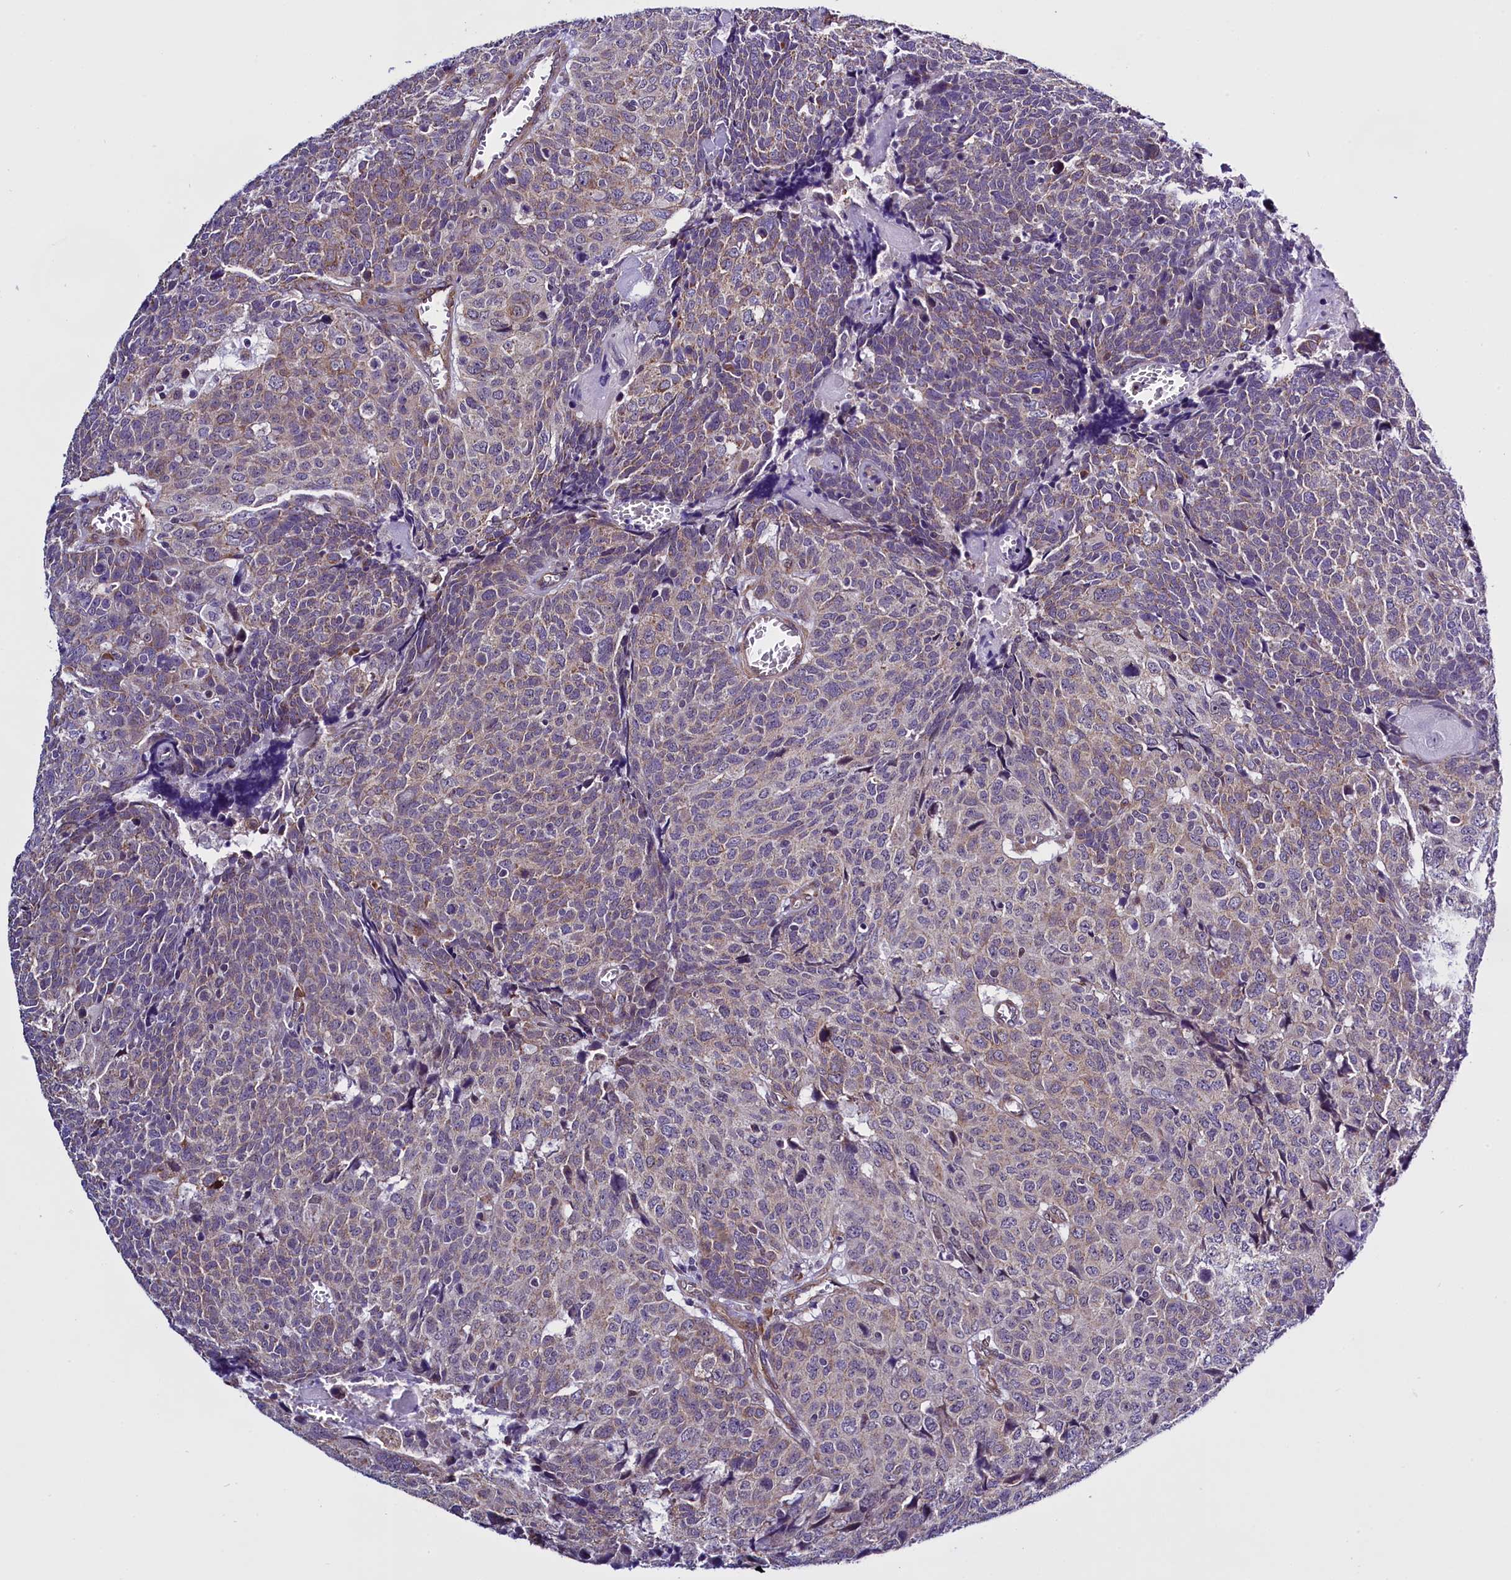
{"staining": {"intensity": "weak", "quantity": "<25%", "location": "cytoplasmic/membranous"}, "tissue": "head and neck cancer", "cell_type": "Tumor cells", "image_type": "cancer", "snomed": [{"axis": "morphology", "description": "Squamous cell carcinoma, NOS"}, {"axis": "topography", "description": "Head-Neck"}], "caption": "A micrograph of human head and neck cancer is negative for staining in tumor cells.", "gene": "UACA", "patient": {"sex": "male", "age": 66}}